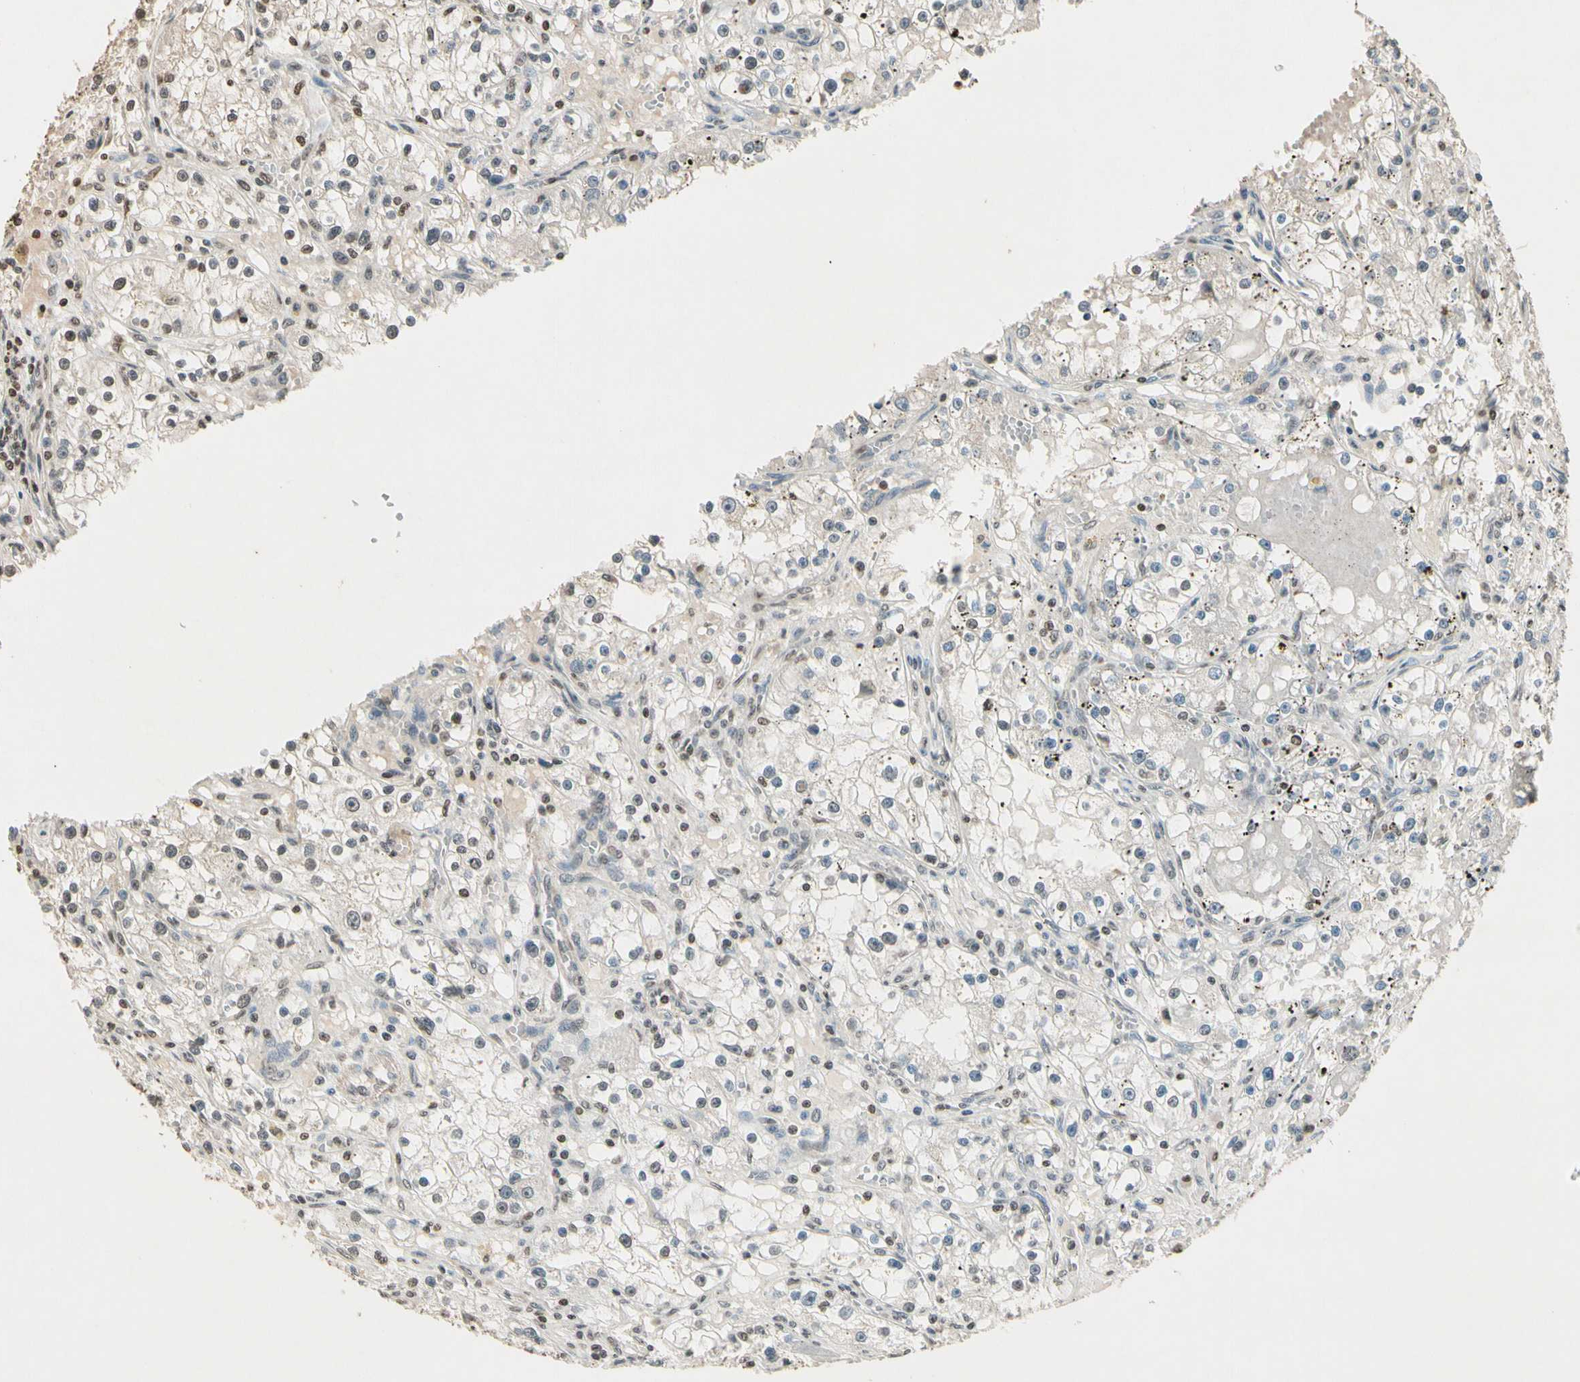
{"staining": {"intensity": "weak", "quantity": "<25%", "location": "nuclear"}, "tissue": "renal cancer", "cell_type": "Tumor cells", "image_type": "cancer", "snomed": [{"axis": "morphology", "description": "Adenocarcinoma, NOS"}, {"axis": "topography", "description": "Kidney"}], "caption": "This is an immunohistochemistry micrograph of adenocarcinoma (renal). There is no staining in tumor cells.", "gene": "TOP1", "patient": {"sex": "male", "age": 56}}